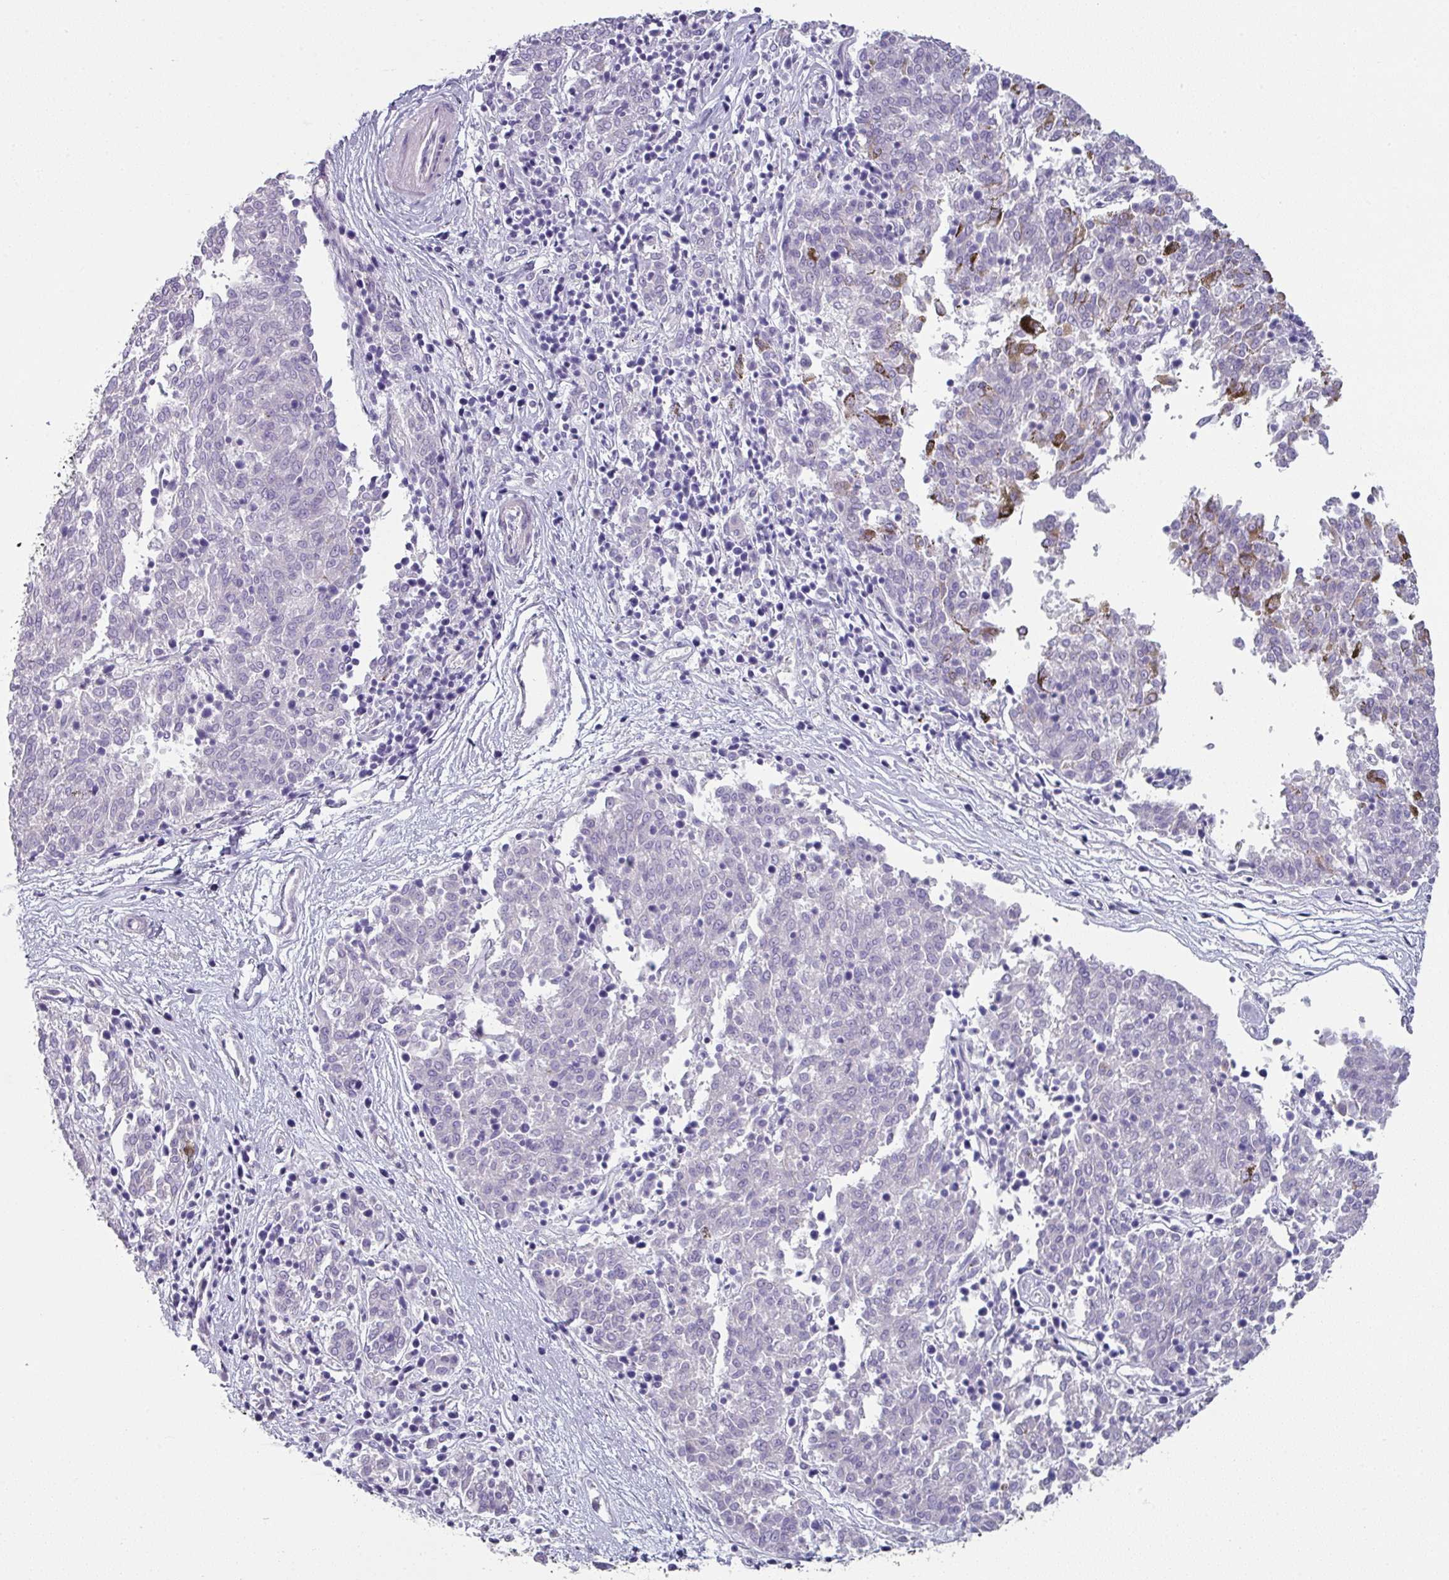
{"staining": {"intensity": "negative", "quantity": "none", "location": "none"}, "tissue": "melanoma", "cell_type": "Tumor cells", "image_type": "cancer", "snomed": [{"axis": "morphology", "description": "Malignant melanoma, NOS"}, {"axis": "topography", "description": "Skin"}], "caption": "Immunohistochemistry photomicrograph of malignant melanoma stained for a protein (brown), which shows no expression in tumor cells.", "gene": "SLC17A7", "patient": {"sex": "female", "age": 72}}